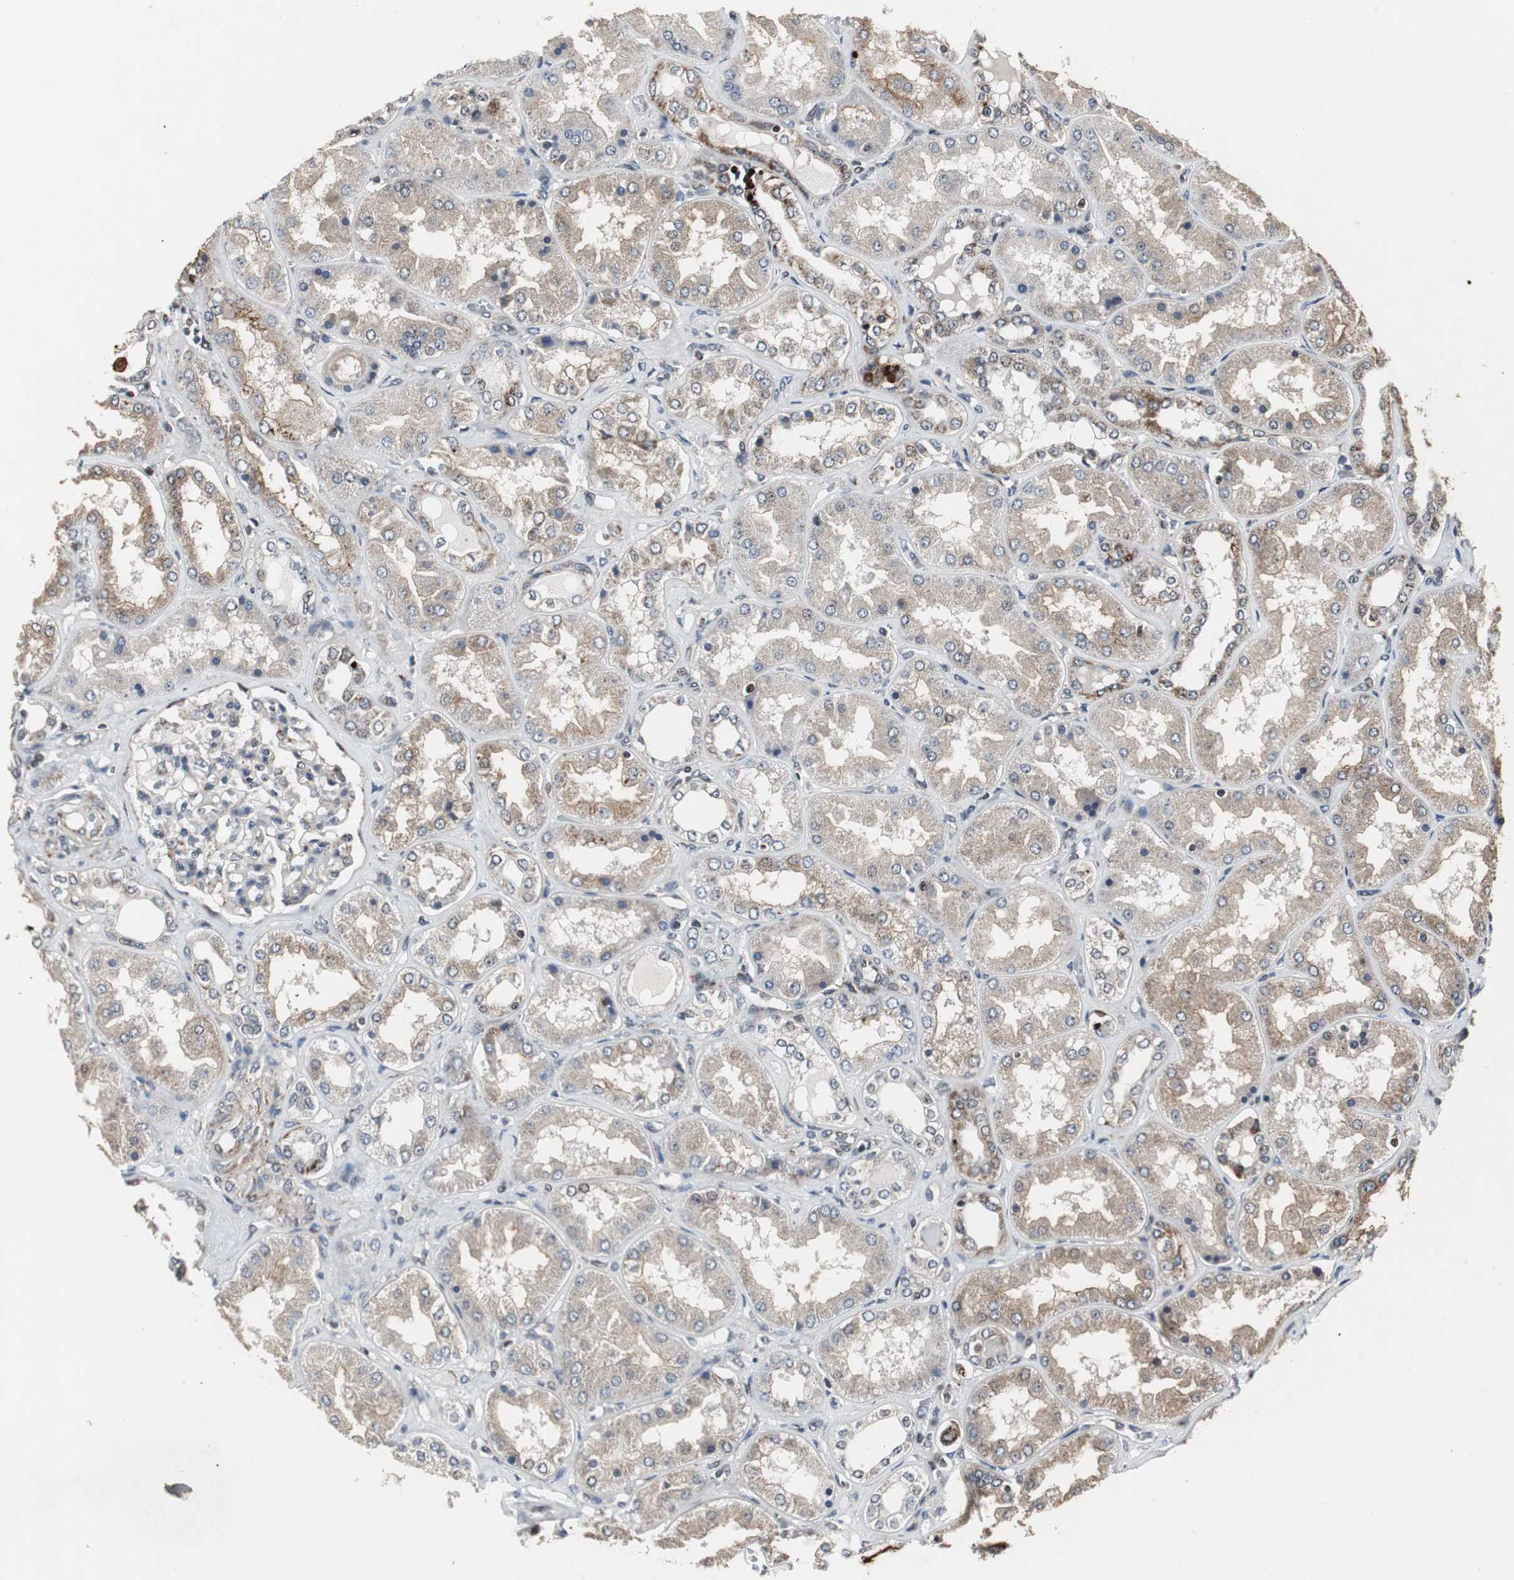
{"staining": {"intensity": "moderate", "quantity": "<25%", "location": "cytoplasmic/membranous,nuclear"}, "tissue": "kidney", "cell_type": "Cells in glomeruli", "image_type": "normal", "snomed": [{"axis": "morphology", "description": "Normal tissue, NOS"}, {"axis": "topography", "description": "Kidney"}], "caption": "Kidney stained with a brown dye reveals moderate cytoplasmic/membranous,nuclear positive expression in approximately <25% of cells in glomeruli.", "gene": "MRPL40", "patient": {"sex": "female", "age": 56}}